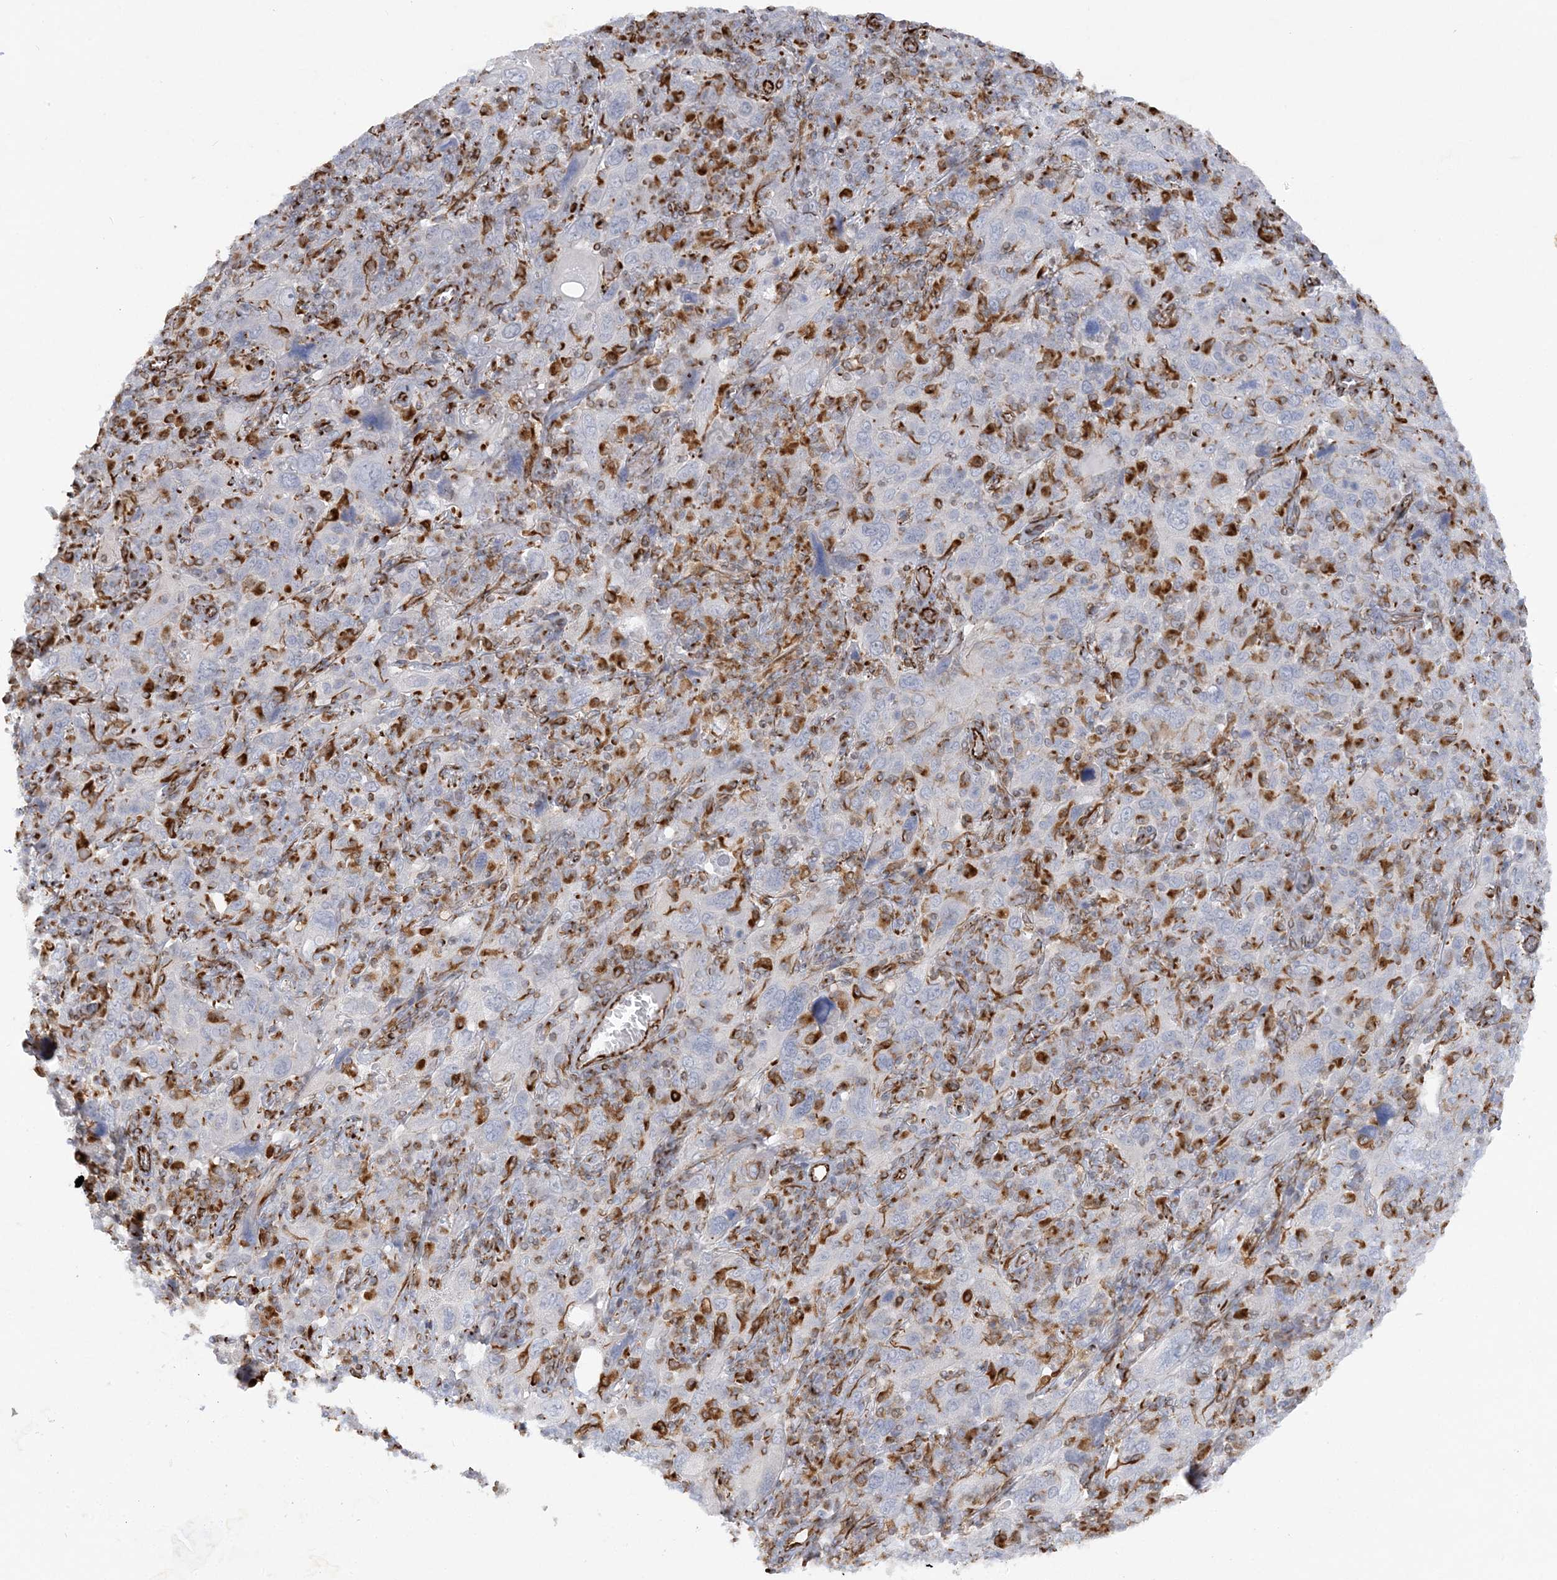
{"staining": {"intensity": "negative", "quantity": "none", "location": "none"}, "tissue": "cervical cancer", "cell_type": "Tumor cells", "image_type": "cancer", "snomed": [{"axis": "morphology", "description": "Squamous cell carcinoma, NOS"}, {"axis": "topography", "description": "Cervix"}], "caption": "High power microscopy micrograph of an immunohistochemistry micrograph of cervical cancer (squamous cell carcinoma), revealing no significant positivity in tumor cells.", "gene": "SCLT1", "patient": {"sex": "female", "age": 46}}